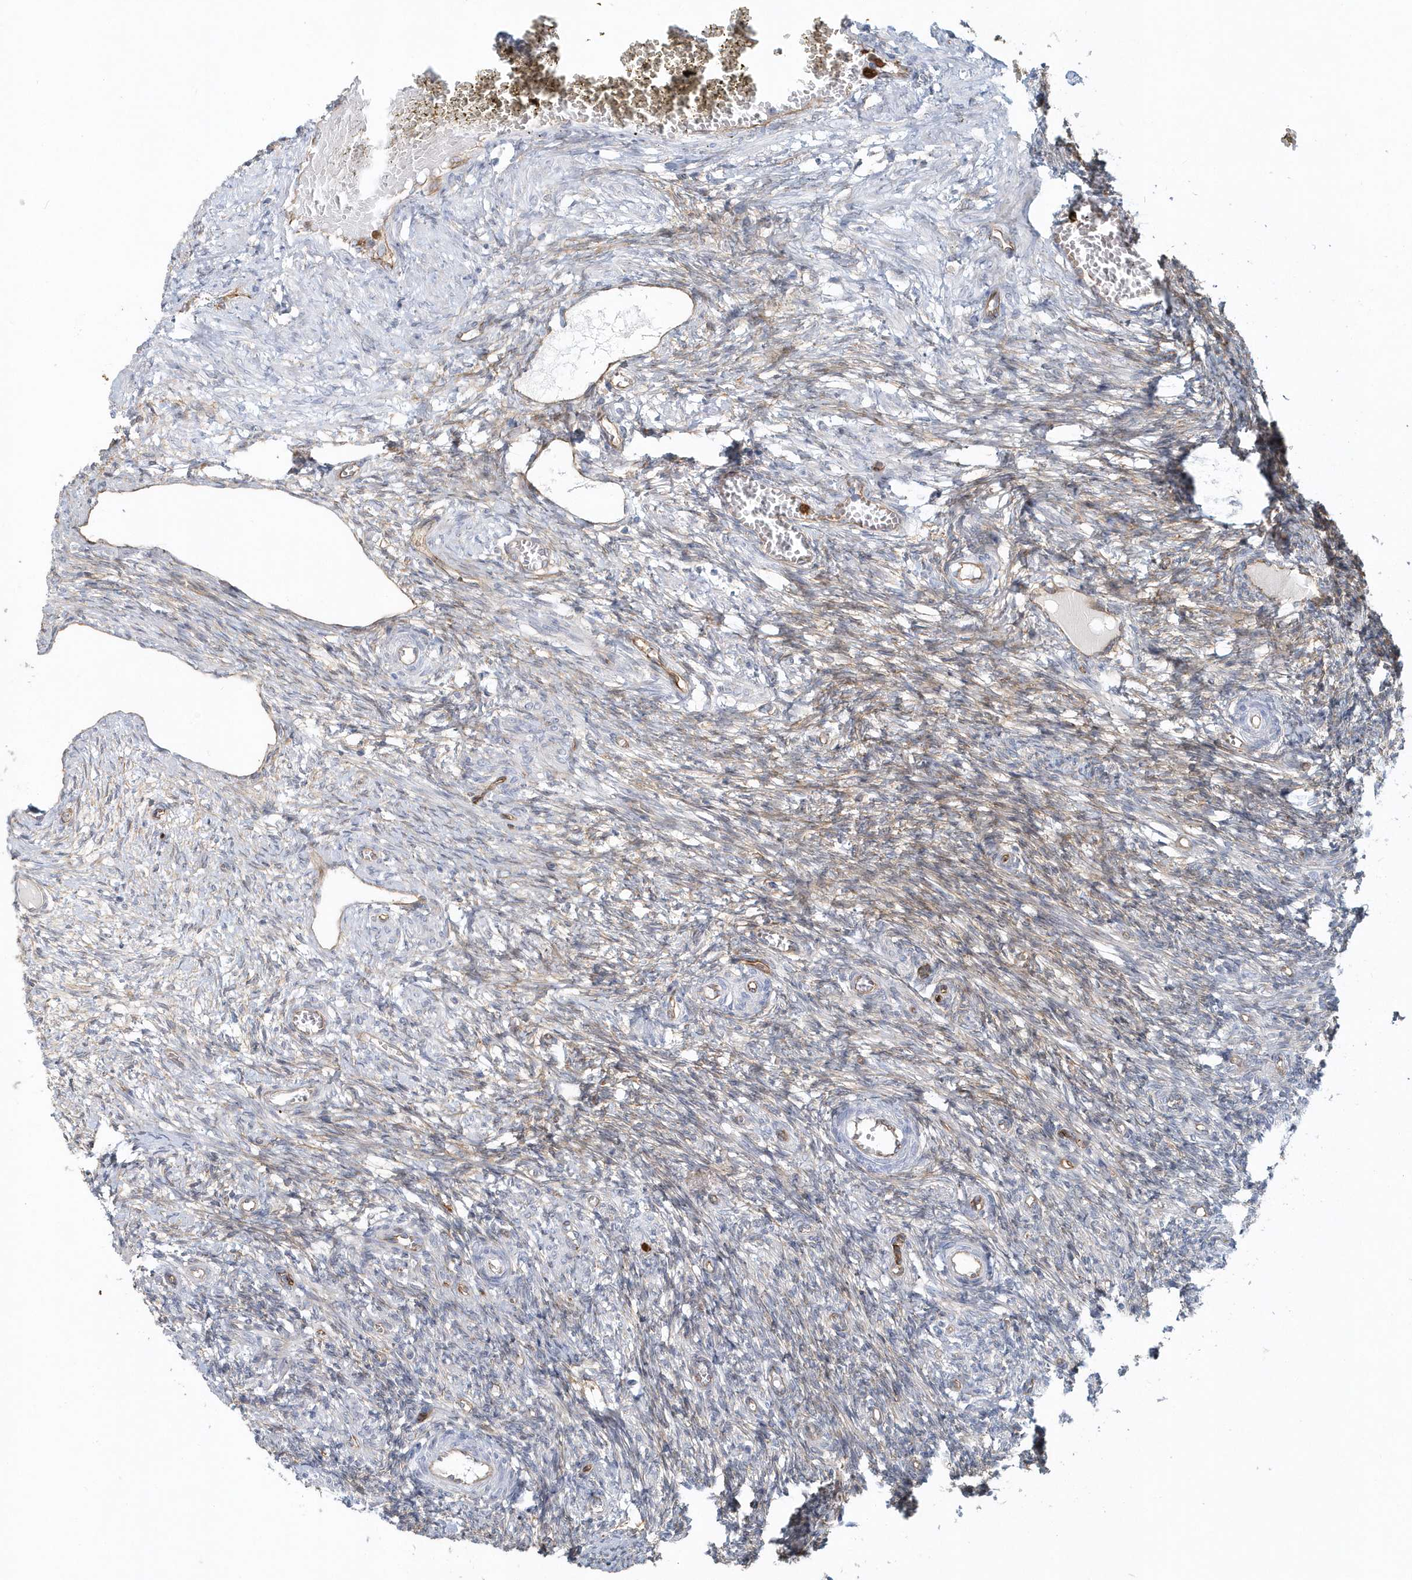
{"staining": {"intensity": "weak", "quantity": "<25%", "location": "cytoplasmic/membranous"}, "tissue": "ovary", "cell_type": "Ovarian stroma cells", "image_type": "normal", "snomed": [{"axis": "morphology", "description": "Normal tissue, NOS"}, {"axis": "topography", "description": "Ovary"}], "caption": "High power microscopy histopathology image of an IHC photomicrograph of benign ovary, revealing no significant staining in ovarian stroma cells.", "gene": "DNAH1", "patient": {"sex": "female", "age": 27}}